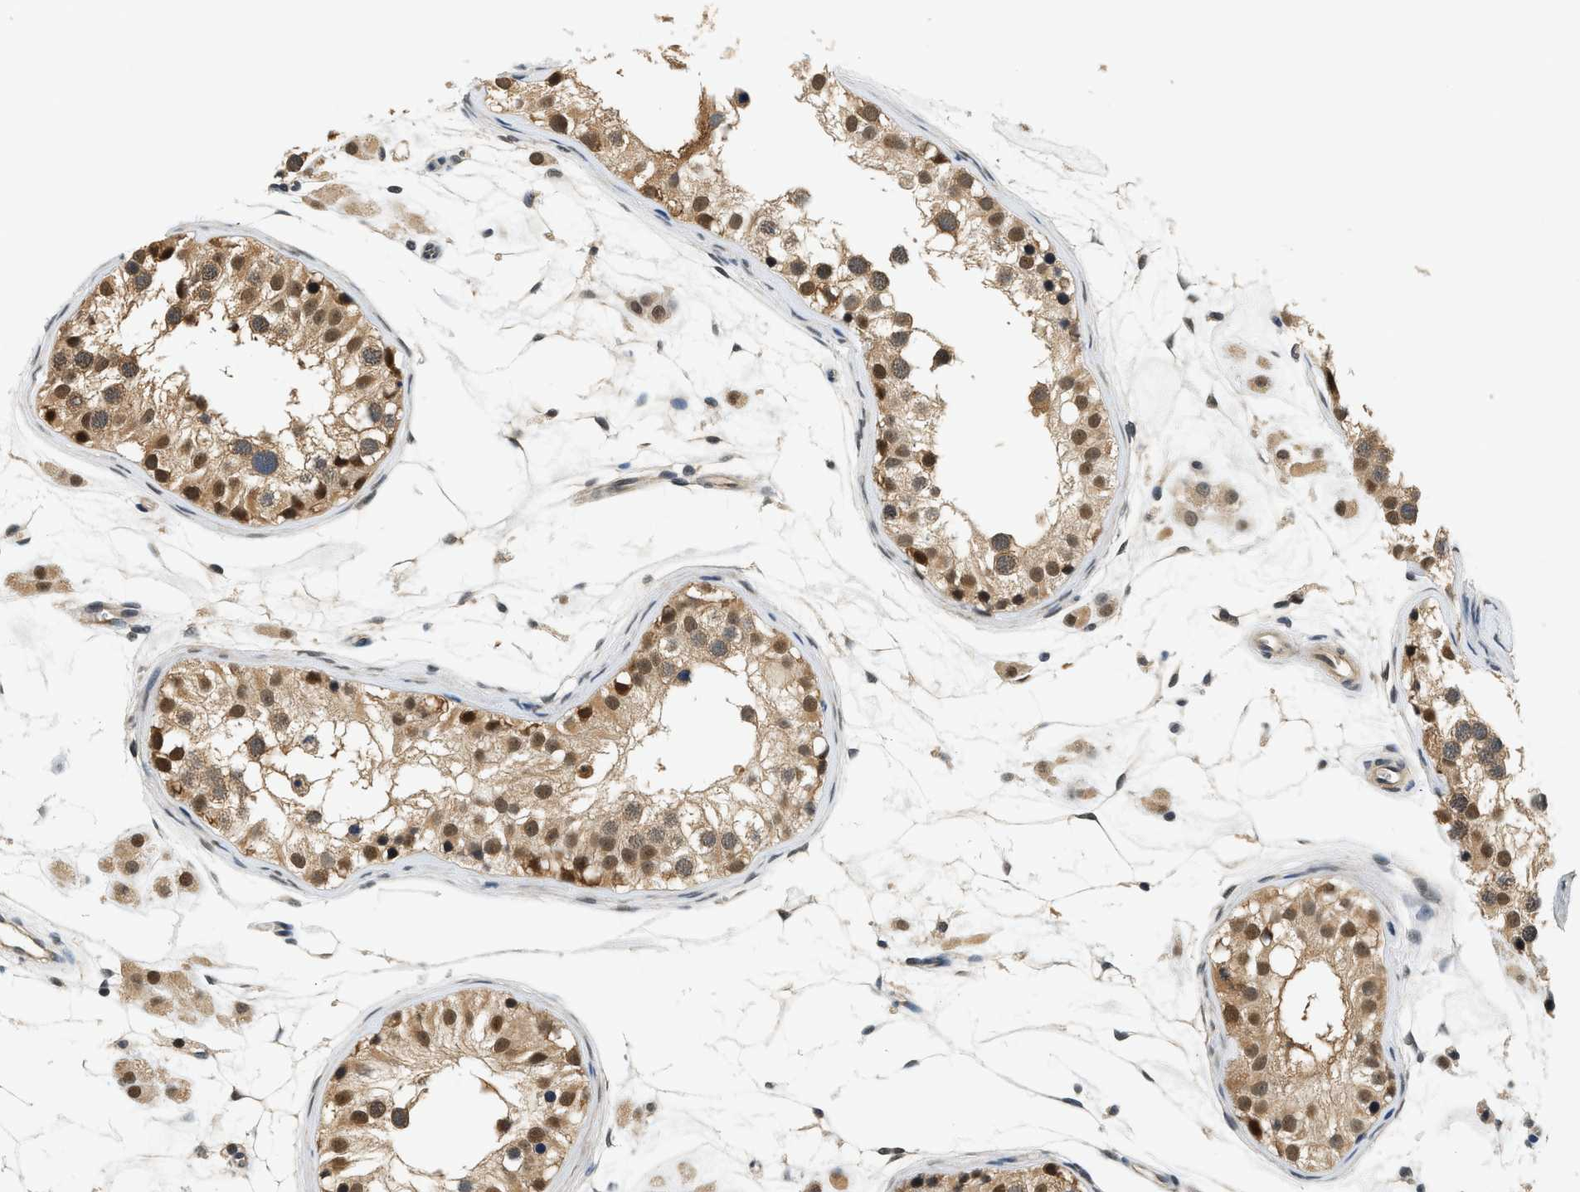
{"staining": {"intensity": "strong", "quantity": ">75%", "location": "cytoplasmic/membranous,nuclear"}, "tissue": "testis", "cell_type": "Cells in seminiferous ducts", "image_type": "normal", "snomed": [{"axis": "morphology", "description": "Normal tissue, NOS"}, {"axis": "morphology", "description": "Adenocarcinoma, metastatic, NOS"}, {"axis": "topography", "description": "Testis"}], "caption": "High-magnification brightfield microscopy of normal testis stained with DAB (3,3'-diaminobenzidine) (brown) and counterstained with hematoxylin (blue). cells in seminiferous ducts exhibit strong cytoplasmic/membranous,nuclear expression is identified in about>75% of cells. The protein is shown in brown color, while the nuclei are stained blue.", "gene": "PSMD3", "patient": {"sex": "male", "age": 26}}